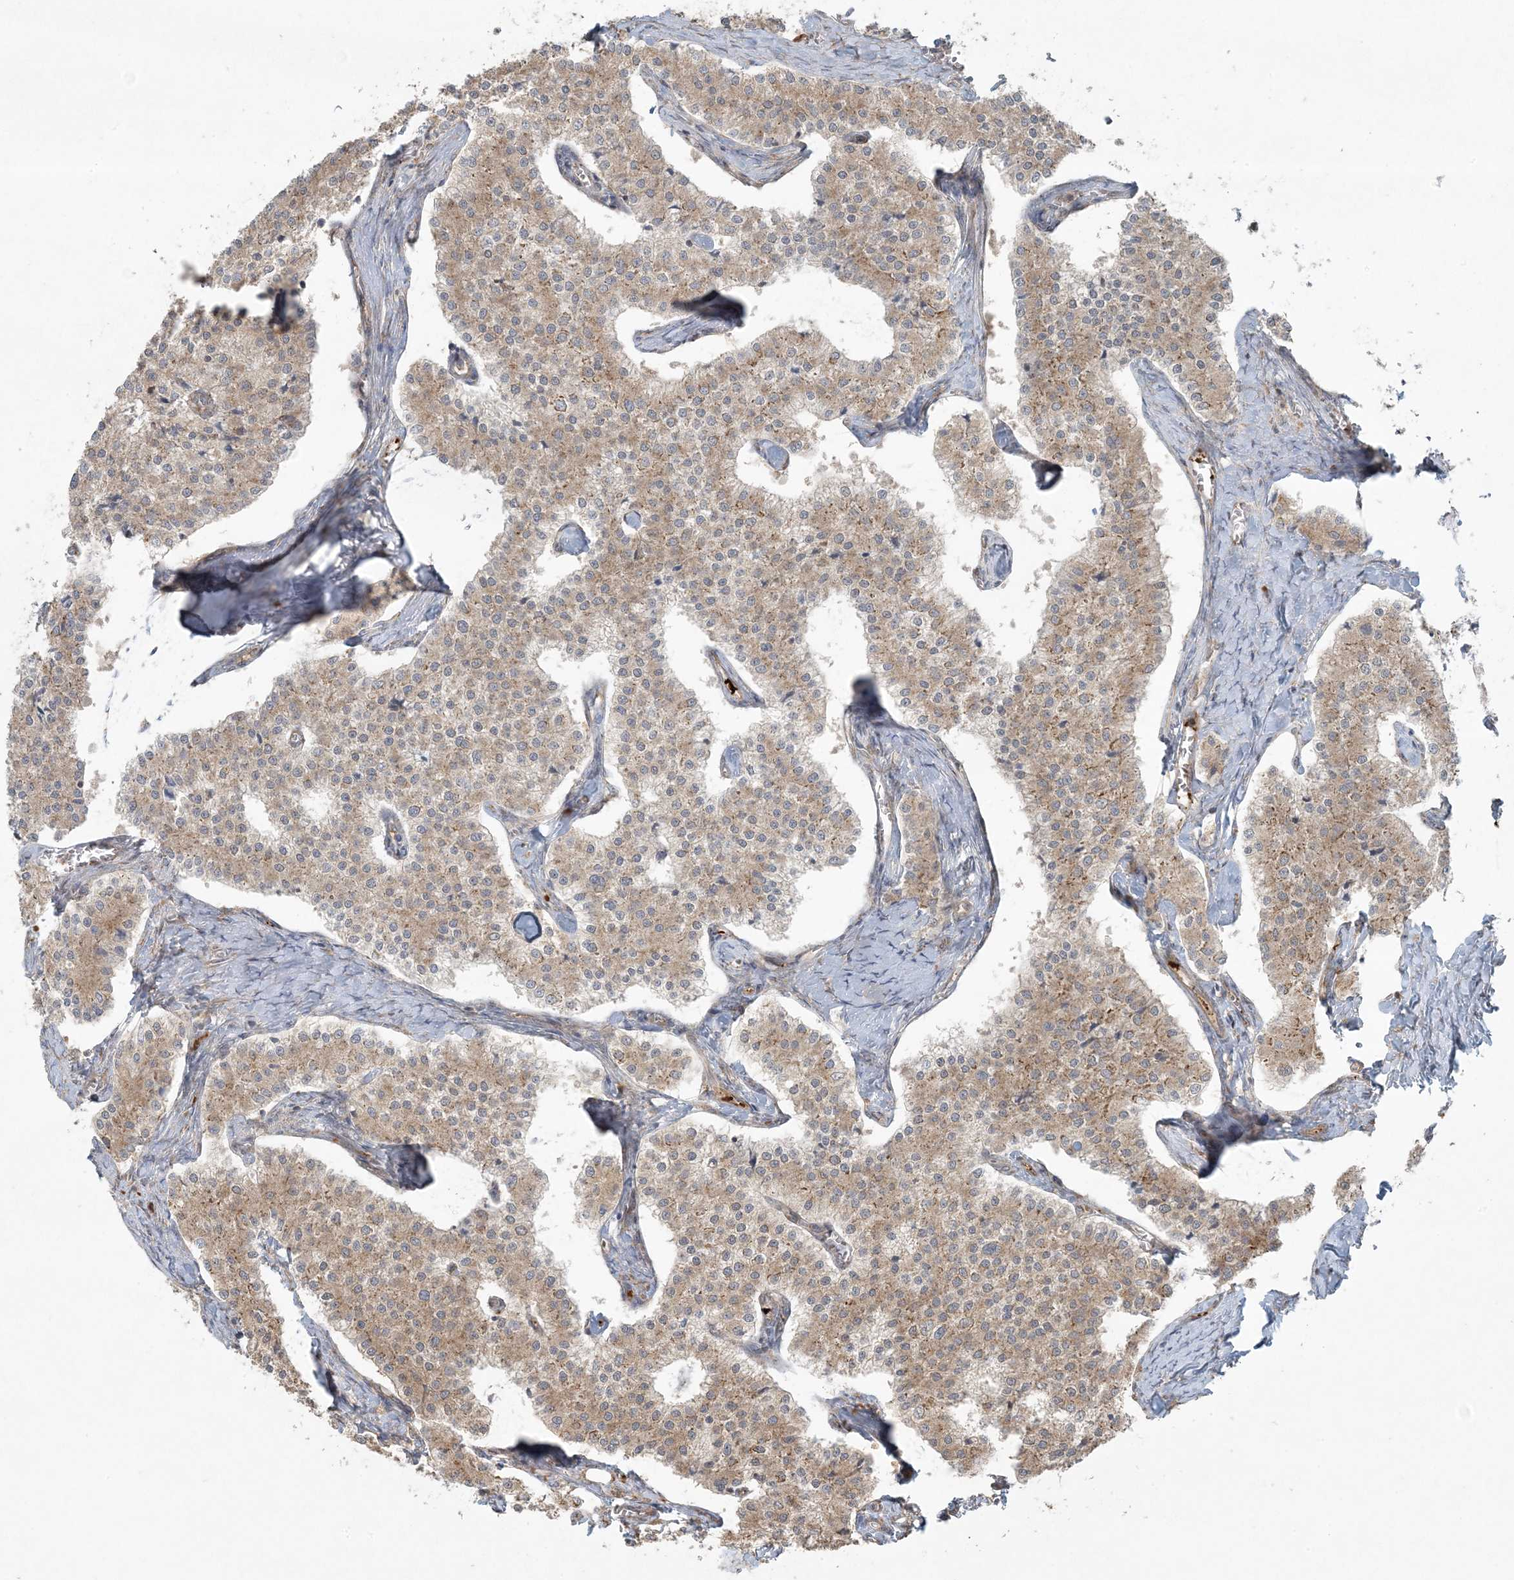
{"staining": {"intensity": "weak", "quantity": ">75%", "location": "cytoplasmic/membranous"}, "tissue": "carcinoid", "cell_type": "Tumor cells", "image_type": "cancer", "snomed": [{"axis": "morphology", "description": "Carcinoid, malignant, NOS"}, {"axis": "topography", "description": "Colon"}], "caption": "Weak cytoplasmic/membranous positivity is appreciated in approximately >75% of tumor cells in carcinoid.", "gene": "ZNF263", "patient": {"sex": "female", "age": 52}}